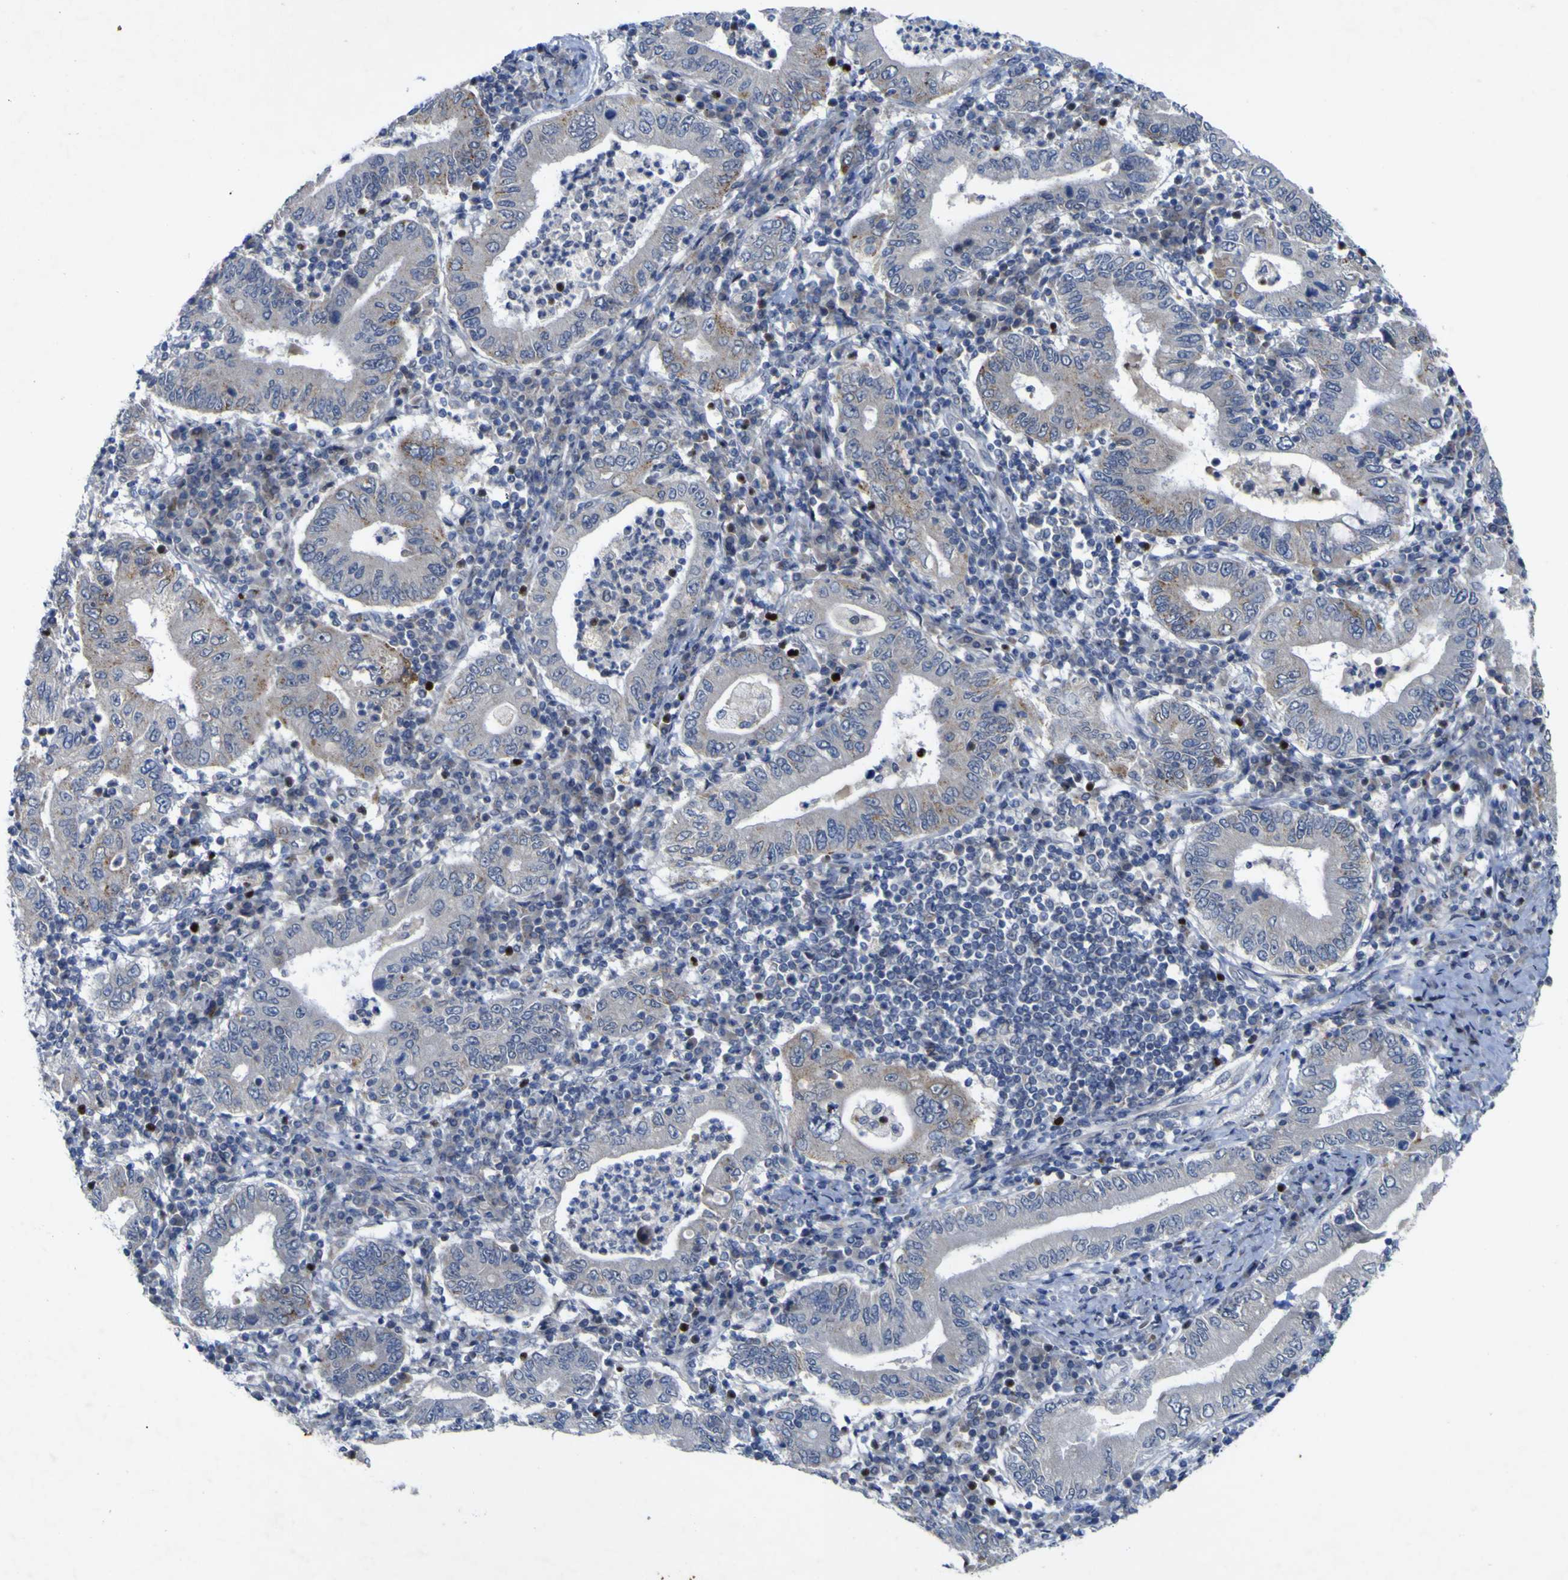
{"staining": {"intensity": "negative", "quantity": "none", "location": "none"}, "tissue": "stomach cancer", "cell_type": "Tumor cells", "image_type": "cancer", "snomed": [{"axis": "morphology", "description": "Normal tissue, NOS"}, {"axis": "morphology", "description": "Adenocarcinoma, NOS"}, {"axis": "topography", "description": "Esophagus"}, {"axis": "topography", "description": "Stomach, upper"}, {"axis": "topography", "description": "Peripheral nerve tissue"}], "caption": "Photomicrograph shows no protein expression in tumor cells of adenocarcinoma (stomach) tissue. The staining was performed using DAB (3,3'-diaminobenzidine) to visualize the protein expression in brown, while the nuclei were stained in blue with hematoxylin (Magnification: 20x).", "gene": "NAV1", "patient": {"sex": "male", "age": 62}}